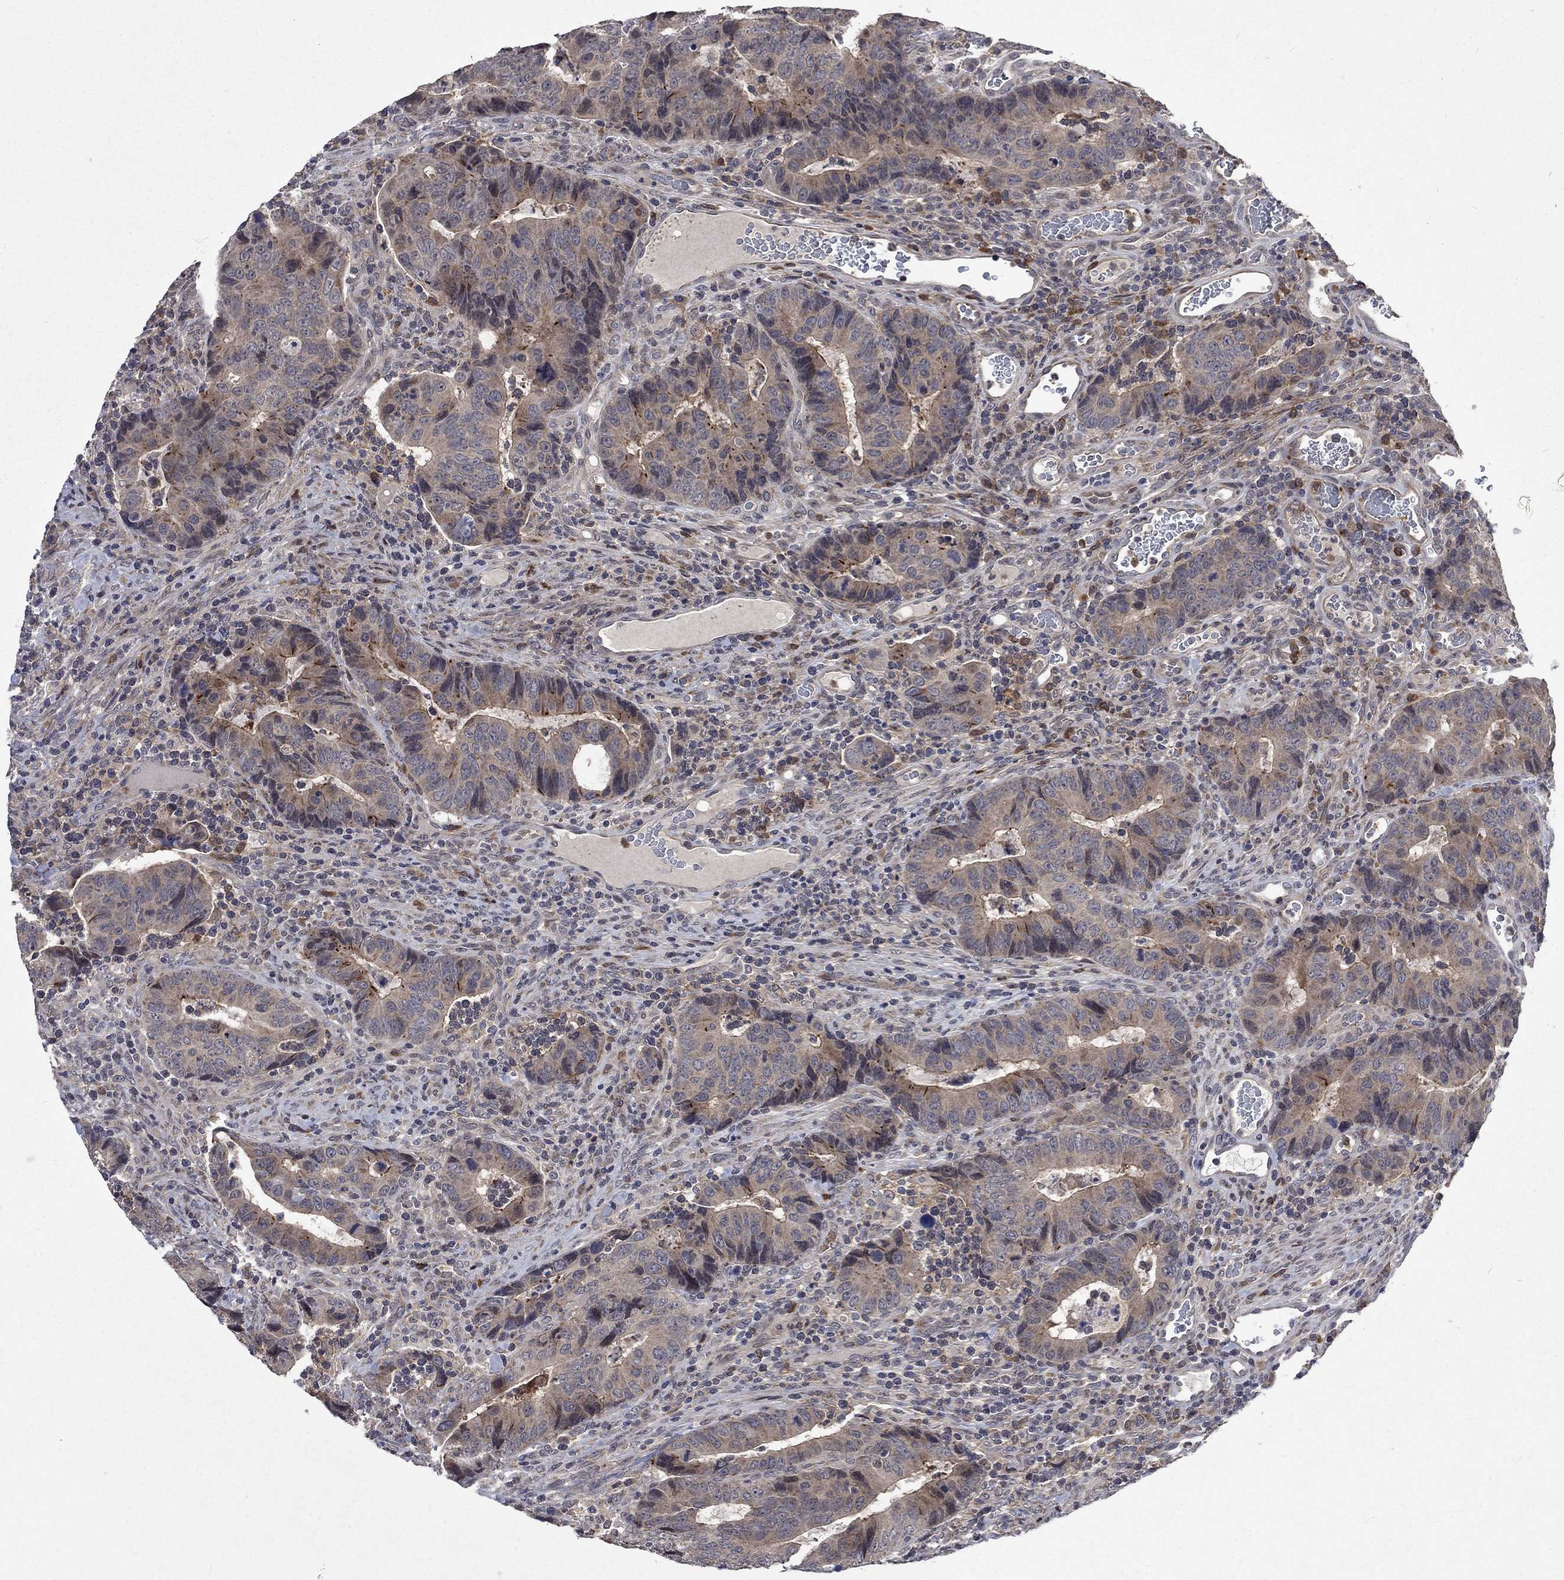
{"staining": {"intensity": "moderate", "quantity": "<25%", "location": "cytoplasmic/membranous"}, "tissue": "colorectal cancer", "cell_type": "Tumor cells", "image_type": "cancer", "snomed": [{"axis": "morphology", "description": "Adenocarcinoma, NOS"}, {"axis": "topography", "description": "Colon"}], "caption": "Immunohistochemical staining of human adenocarcinoma (colorectal) exhibits moderate cytoplasmic/membranous protein staining in approximately <25% of tumor cells. The staining is performed using DAB brown chromogen to label protein expression. The nuclei are counter-stained blue using hematoxylin.", "gene": "PPP1R9A", "patient": {"sex": "female", "age": 56}}